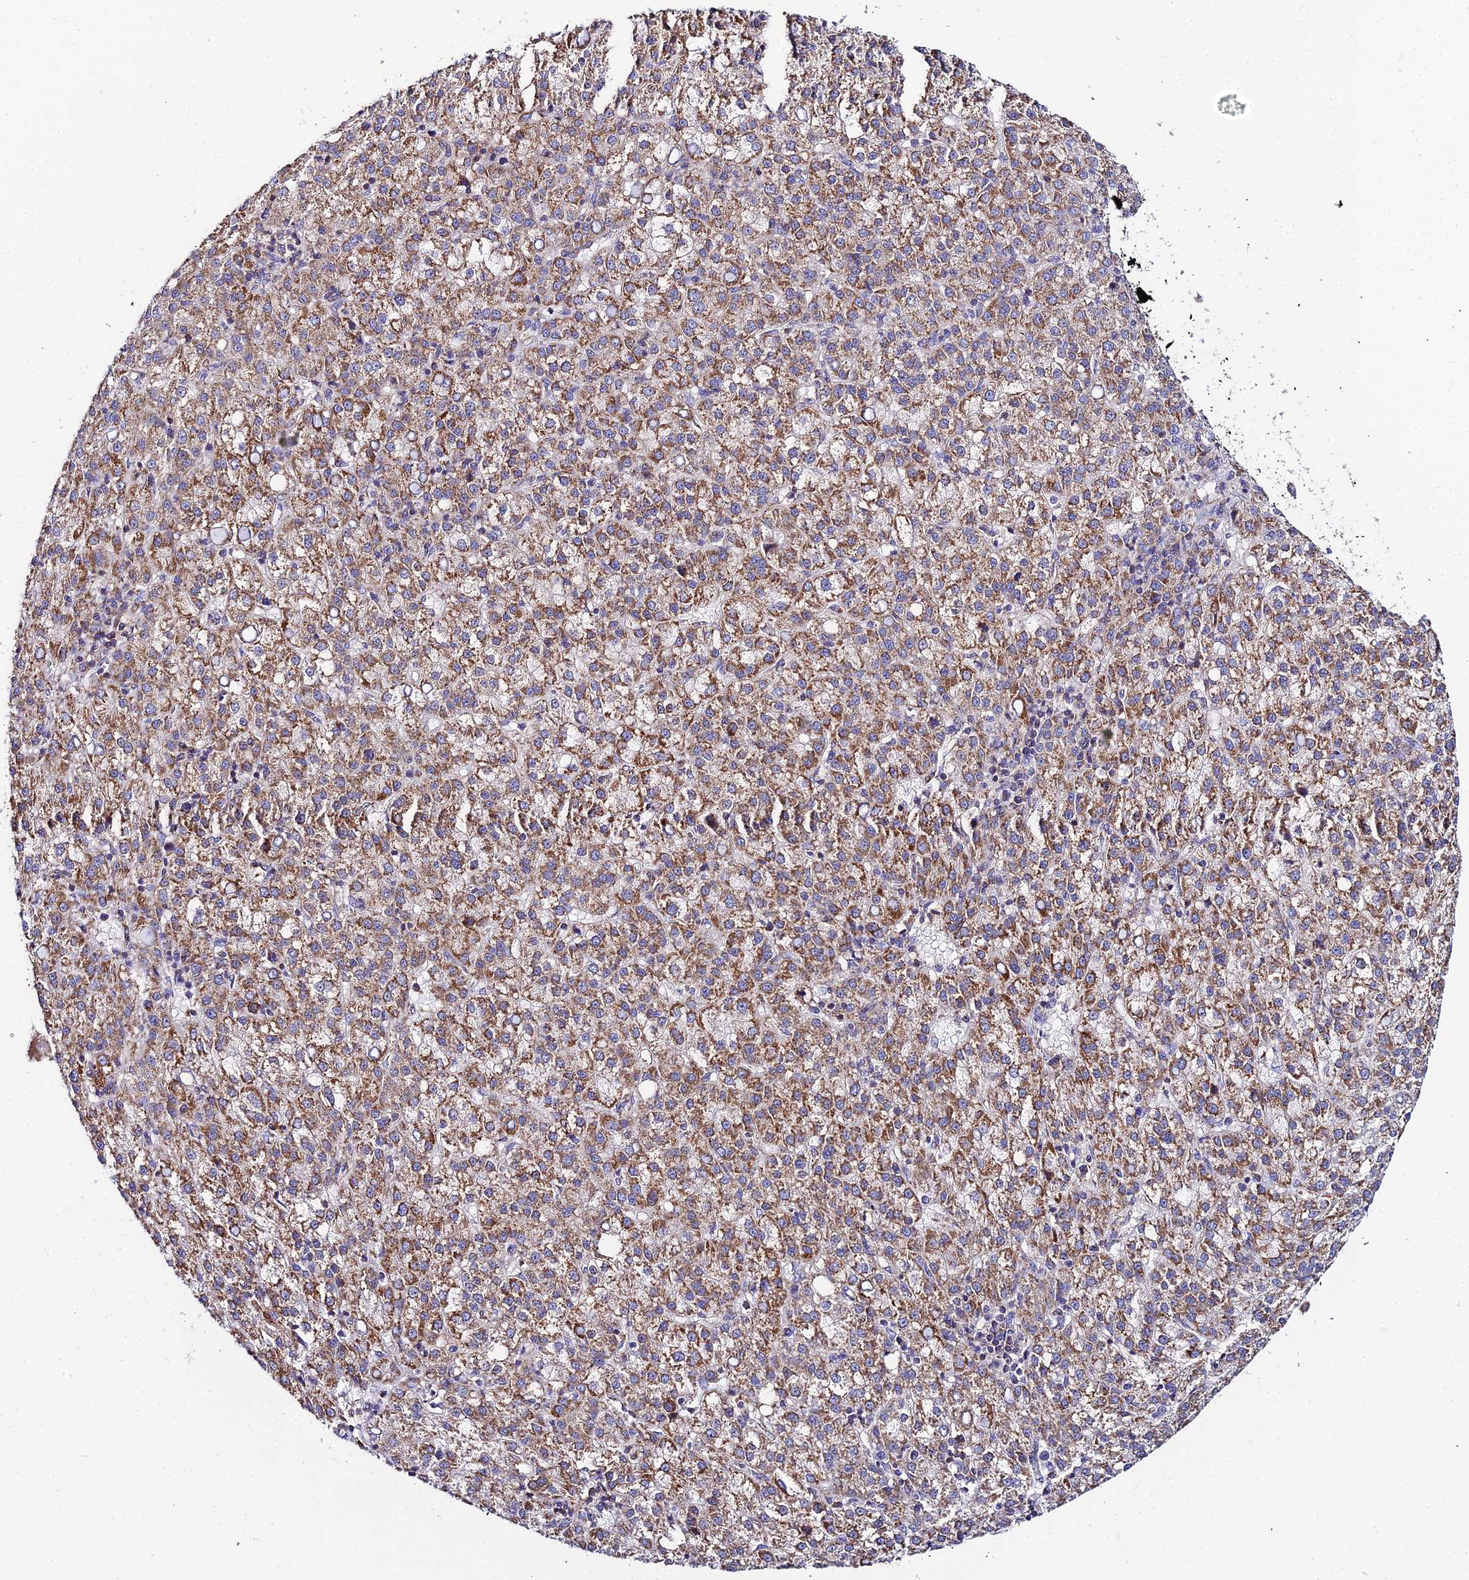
{"staining": {"intensity": "moderate", "quantity": ">75%", "location": "cytoplasmic/membranous"}, "tissue": "liver cancer", "cell_type": "Tumor cells", "image_type": "cancer", "snomed": [{"axis": "morphology", "description": "Carcinoma, Hepatocellular, NOS"}, {"axis": "topography", "description": "Liver"}], "caption": "A brown stain highlights moderate cytoplasmic/membranous staining of a protein in liver cancer tumor cells.", "gene": "NIPSNAP3A", "patient": {"sex": "female", "age": 58}}